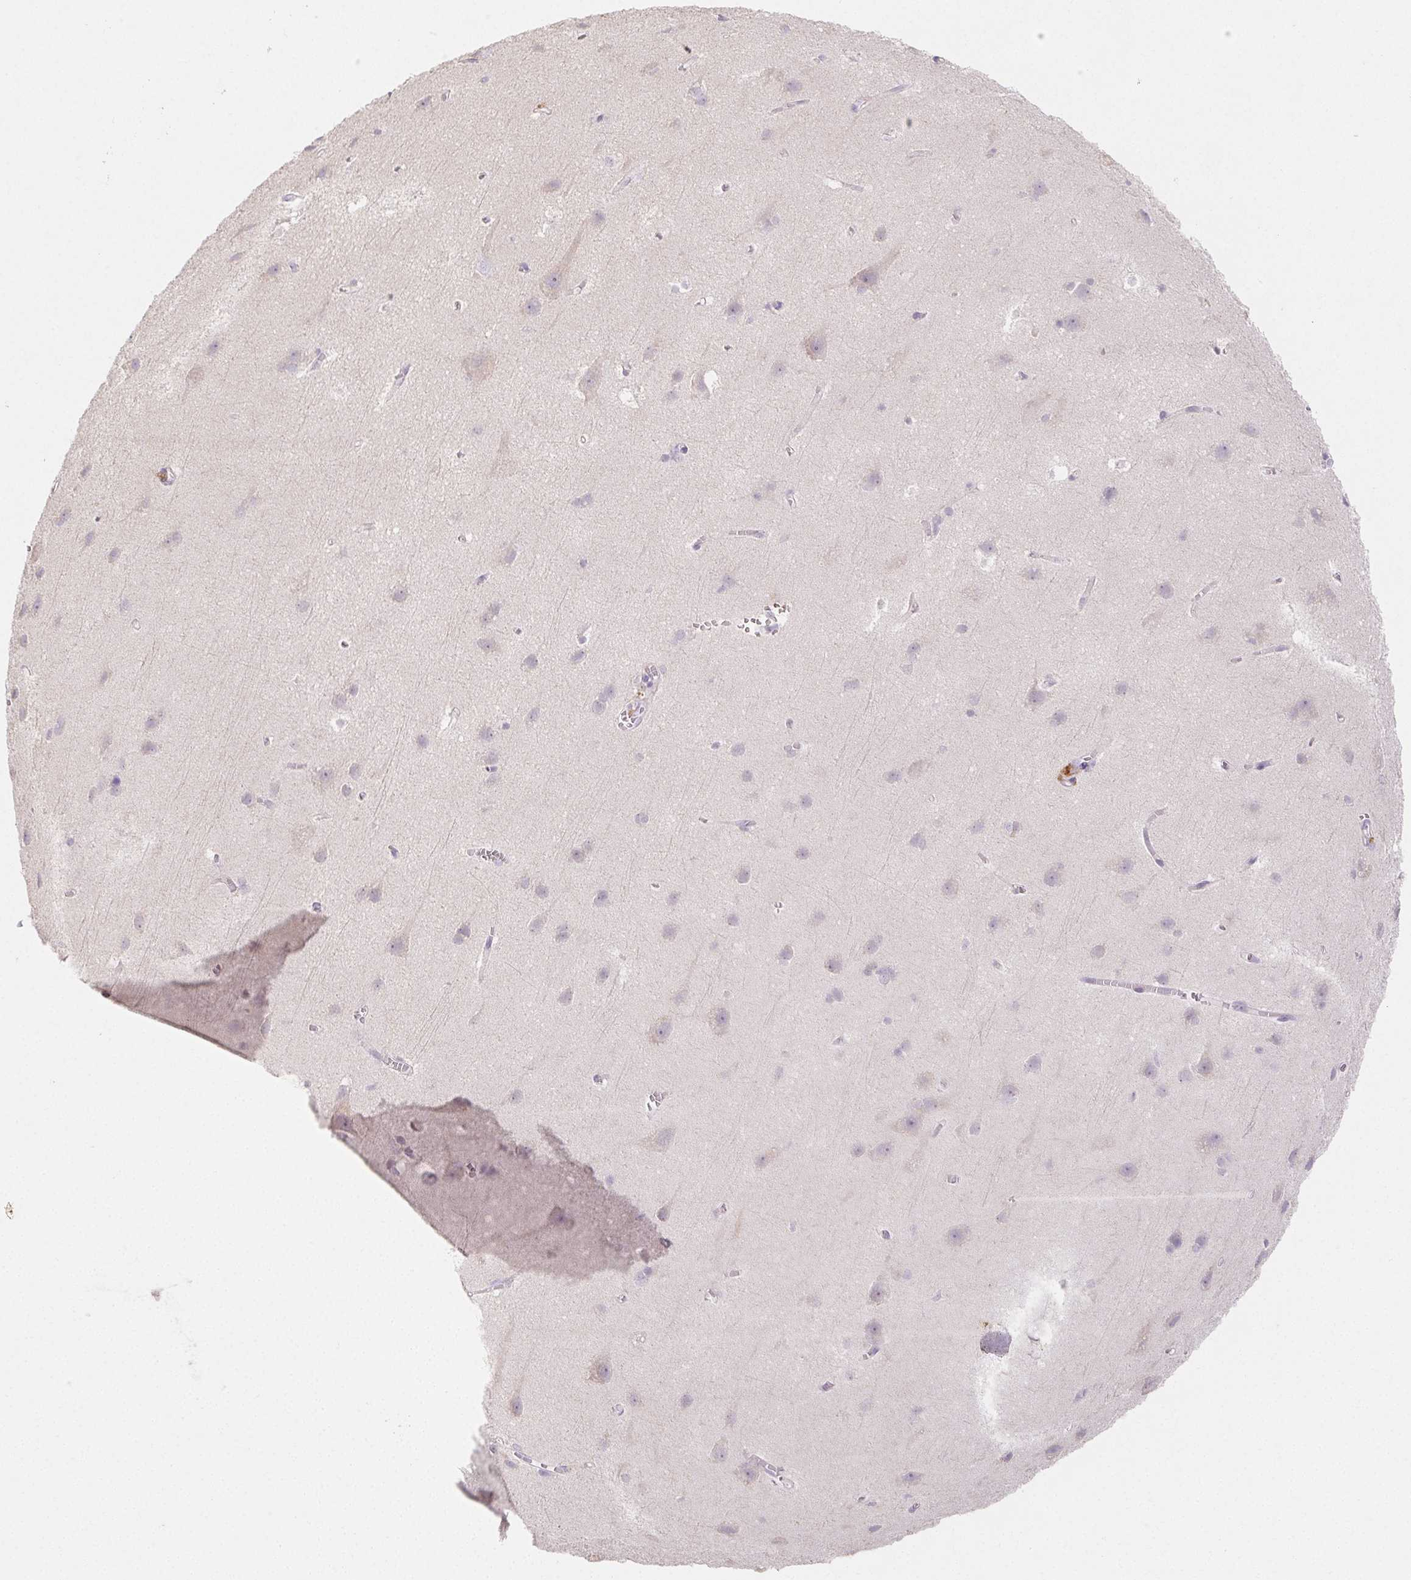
{"staining": {"intensity": "negative", "quantity": "none", "location": "none"}, "tissue": "cerebral cortex", "cell_type": "Endothelial cells", "image_type": "normal", "snomed": [{"axis": "morphology", "description": "Normal tissue, NOS"}, {"axis": "topography", "description": "Cerebral cortex"}], "caption": "This micrograph is of unremarkable cerebral cortex stained with immunohistochemistry (IHC) to label a protein in brown with the nuclei are counter-stained blue. There is no staining in endothelial cells.", "gene": "ACVR1B", "patient": {"sex": "male", "age": 37}}